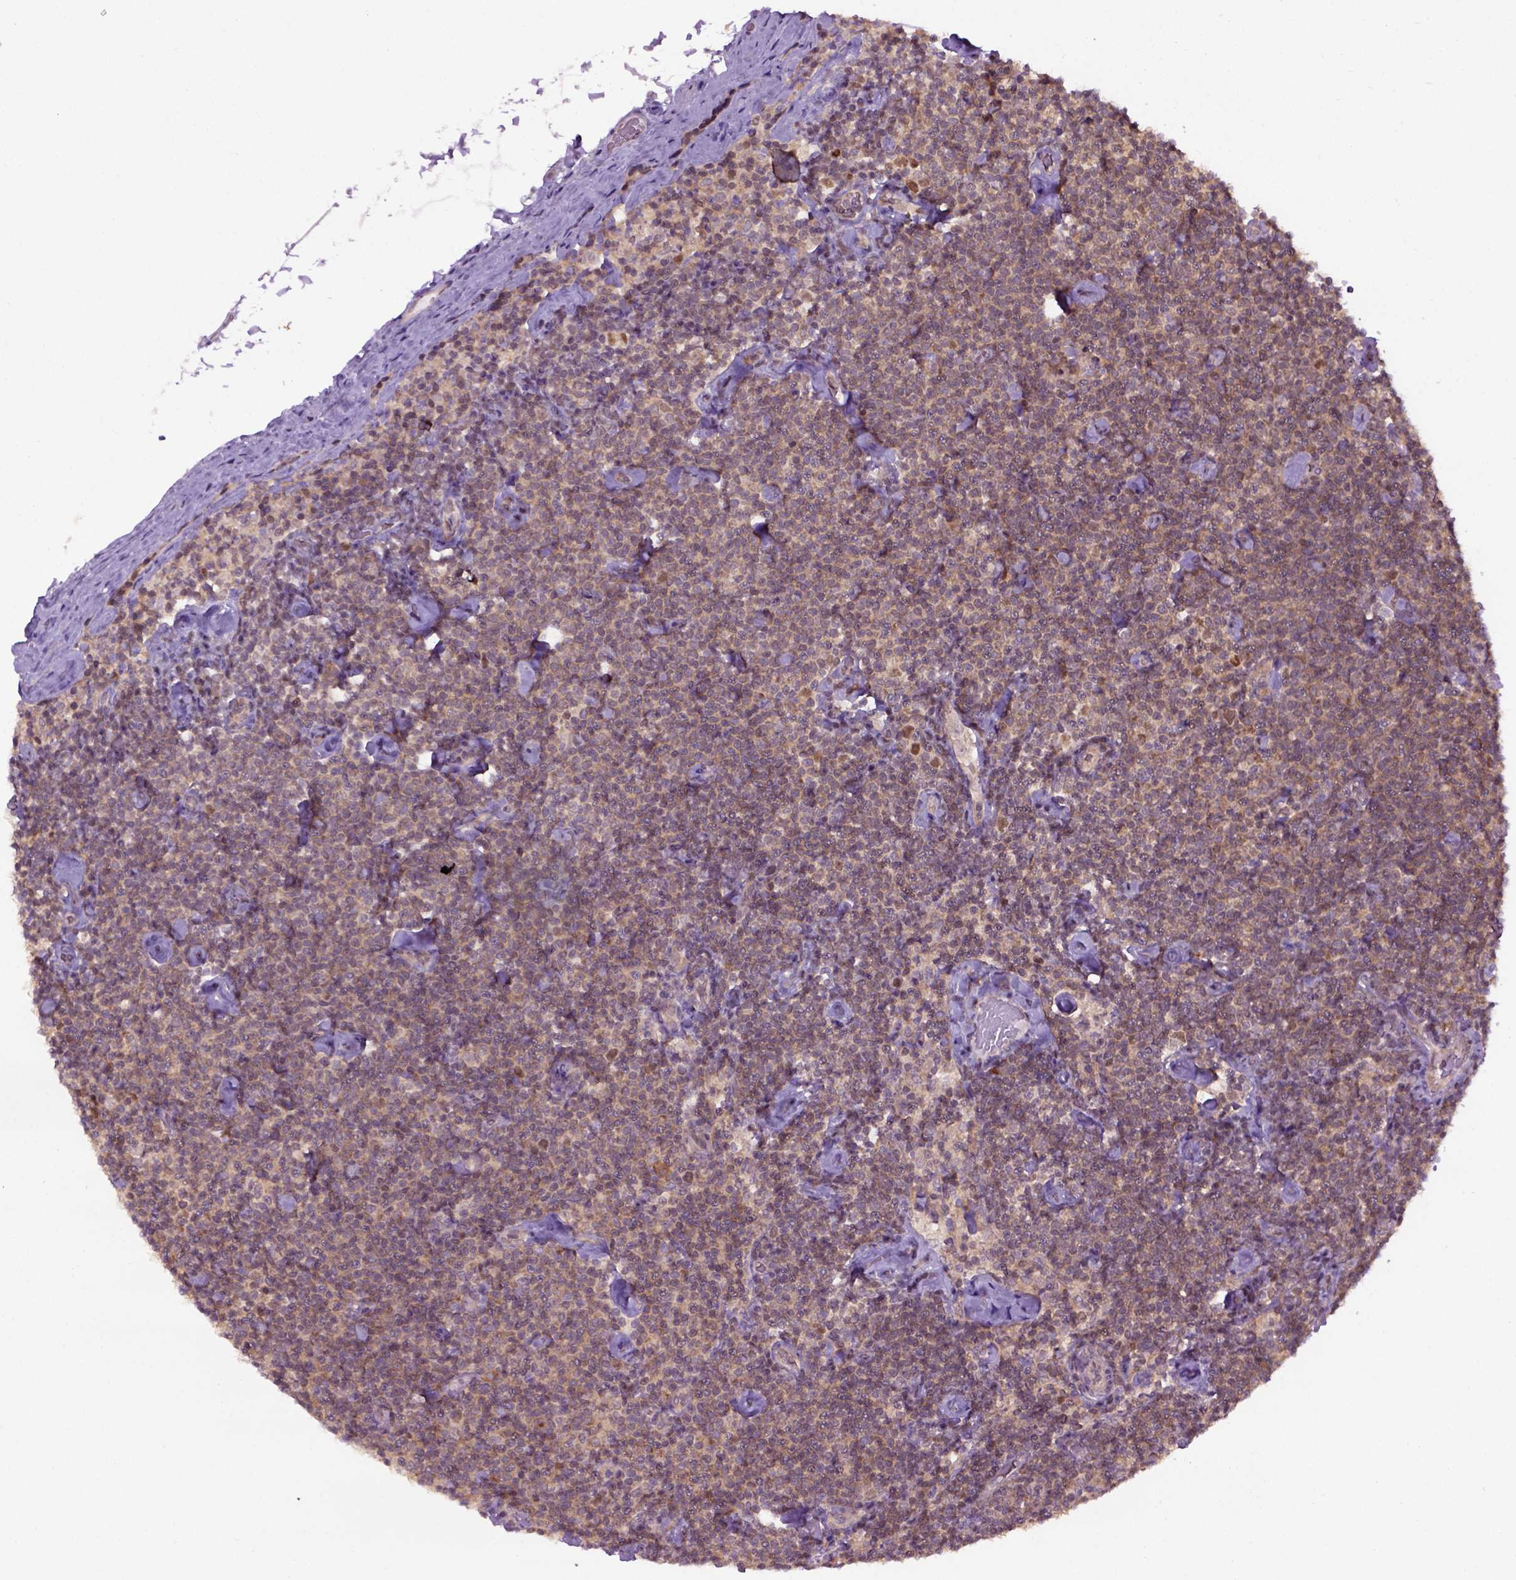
{"staining": {"intensity": "moderate", "quantity": ">75%", "location": "cytoplasmic/membranous"}, "tissue": "lymphoma", "cell_type": "Tumor cells", "image_type": "cancer", "snomed": [{"axis": "morphology", "description": "Malignant lymphoma, non-Hodgkin's type, Low grade"}, {"axis": "topography", "description": "Lymph node"}], "caption": "Immunohistochemistry (DAB) staining of malignant lymphoma, non-Hodgkin's type (low-grade) demonstrates moderate cytoplasmic/membranous protein positivity in about >75% of tumor cells. (brown staining indicates protein expression, while blue staining denotes nuclei).", "gene": "WDR48", "patient": {"sex": "male", "age": 81}}